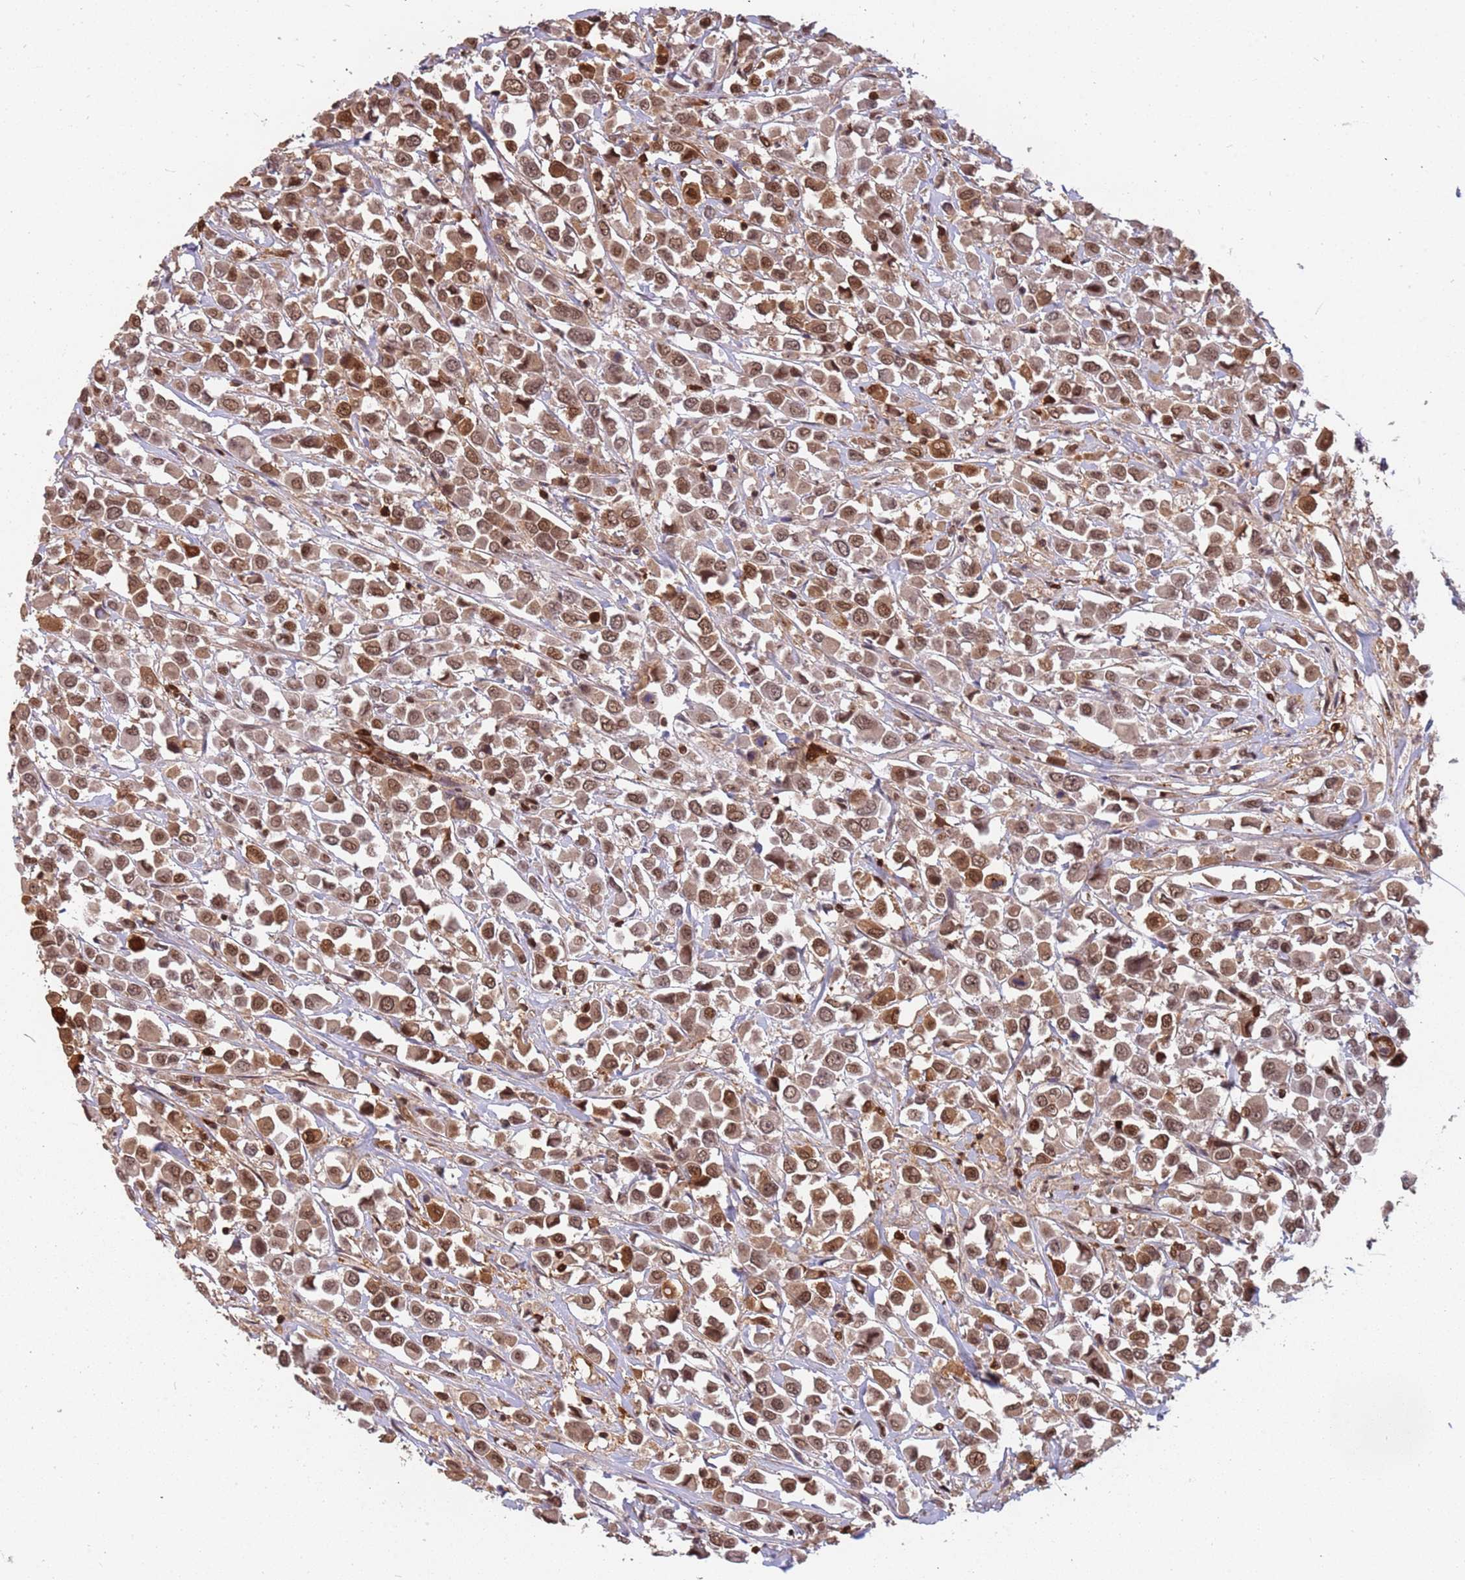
{"staining": {"intensity": "moderate", "quantity": ">75%", "location": "cytoplasmic/membranous,nuclear"}, "tissue": "breast cancer", "cell_type": "Tumor cells", "image_type": "cancer", "snomed": [{"axis": "morphology", "description": "Duct carcinoma"}, {"axis": "topography", "description": "Breast"}], "caption": "A high-resolution micrograph shows immunohistochemistry staining of breast invasive ductal carcinoma, which exhibits moderate cytoplasmic/membranous and nuclear positivity in approximately >75% of tumor cells.", "gene": "GBP2", "patient": {"sex": "female", "age": 61}}